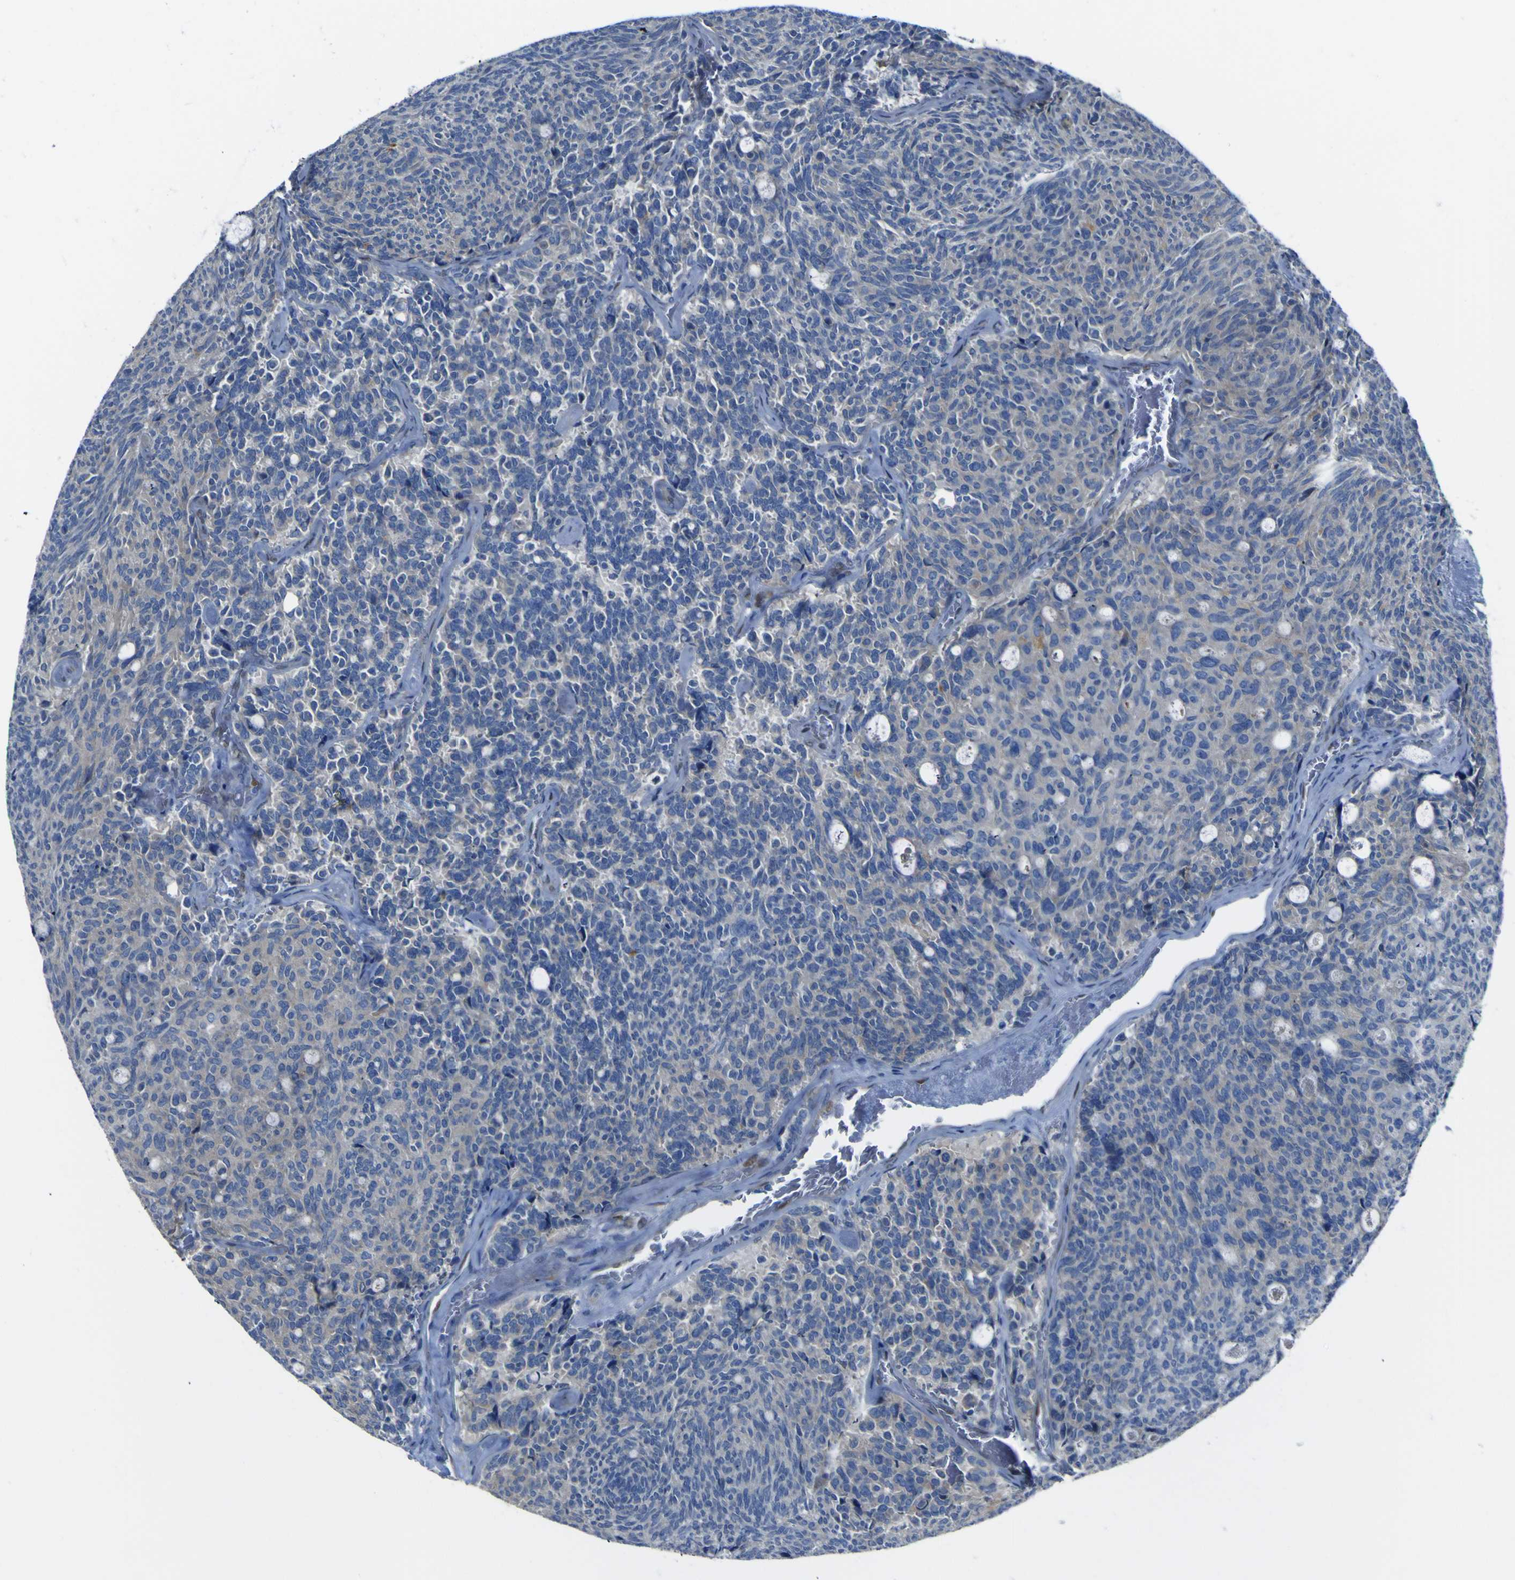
{"staining": {"intensity": "moderate", "quantity": "25%-75%", "location": "cytoplasmic/membranous"}, "tissue": "carcinoid", "cell_type": "Tumor cells", "image_type": "cancer", "snomed": [{"axis": "morphology", "description": "Carcinoid, malignant, NOS"}, {"axis": "topography", "description": "Pancreas"}], "caption": "Carcinoid stained with a protein marker shows moderate staining in tumor cells.", "gene": "LRRN1", "patient": {"sex": "female", "age": 54}}